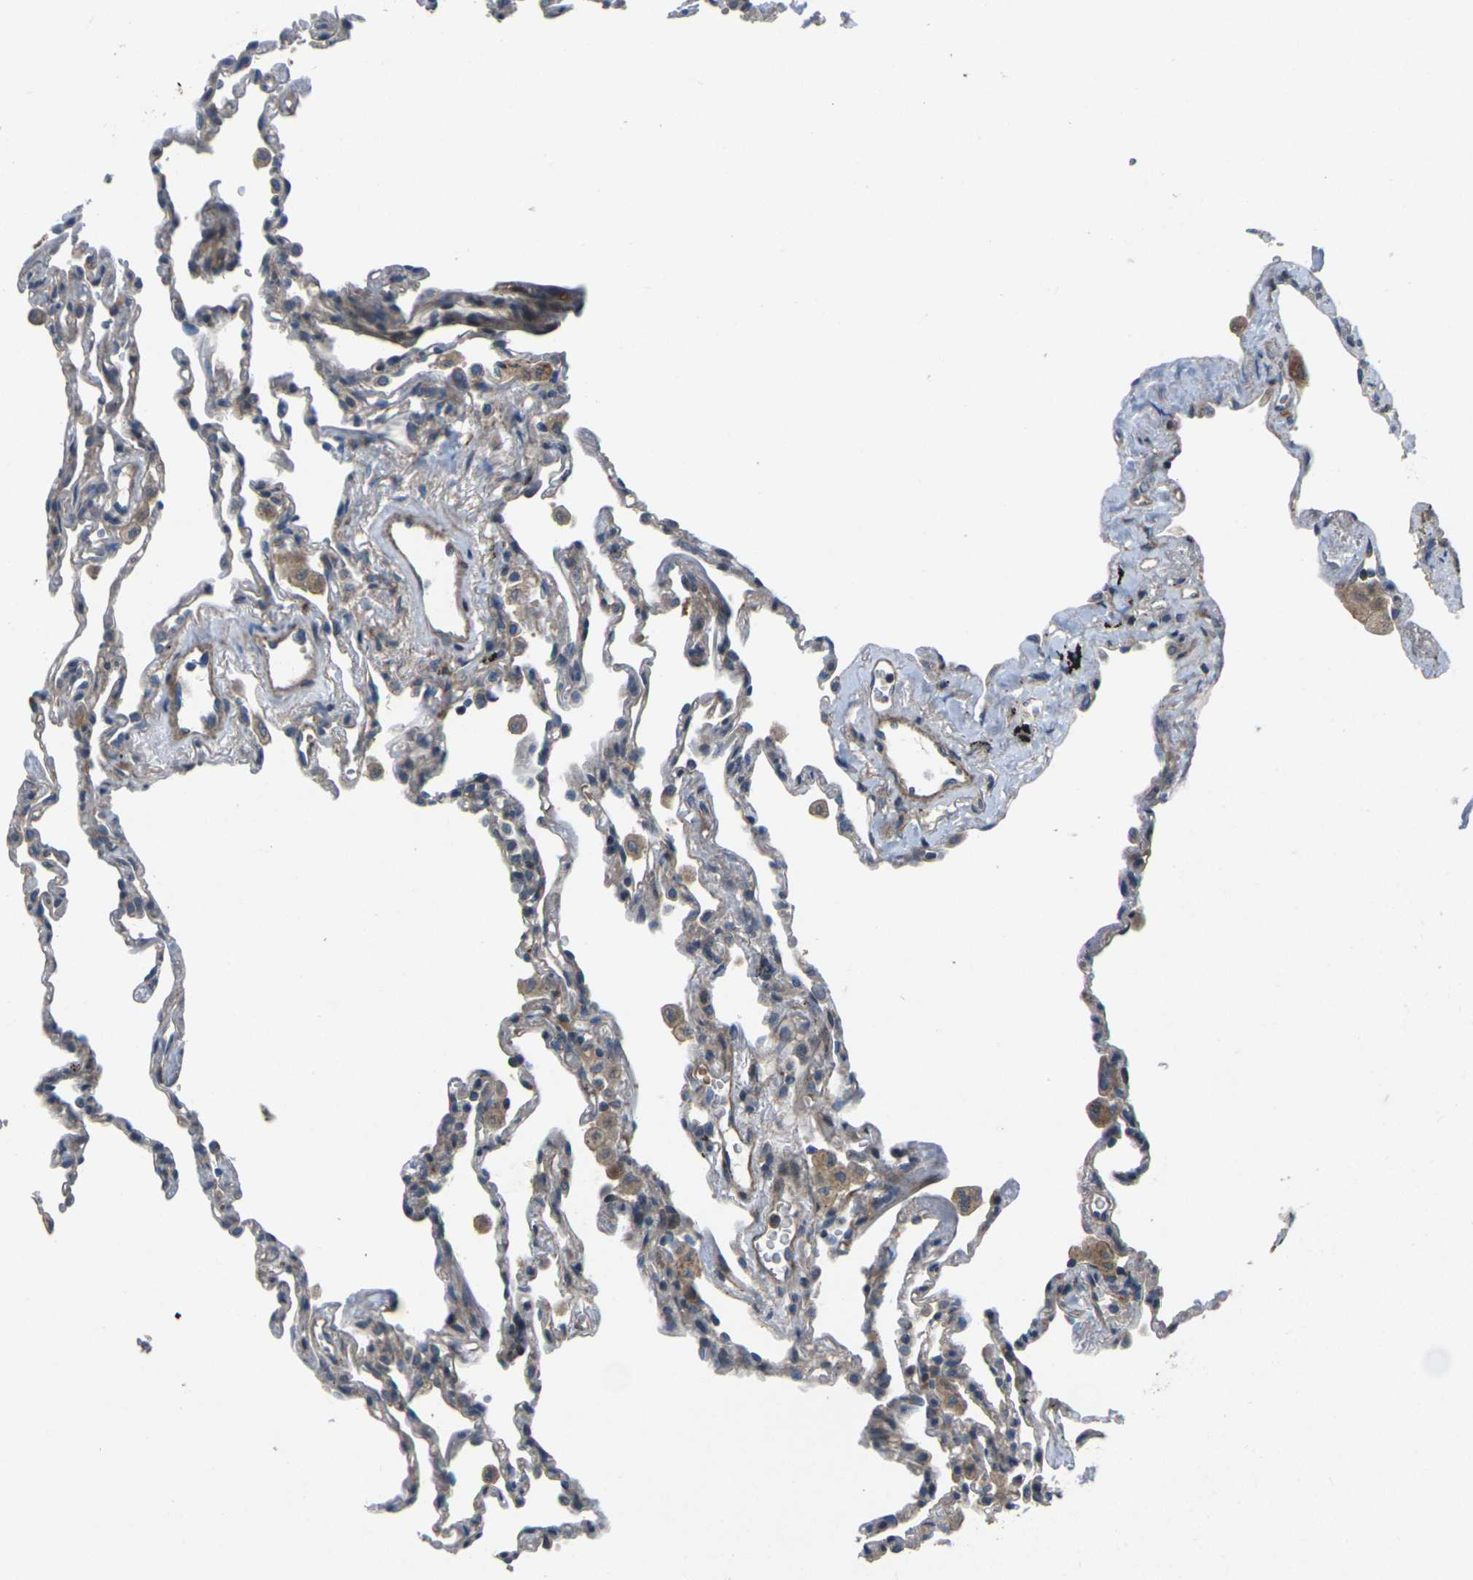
{"staining": {"intensity": "moderate", "quantity": "25%-75%", "location": "cytoplasmic/membranous"}, "tissue": "lung", "cell_type": "Alveolar cells", "image_type": "normal", "snomed": [{"axis": "morphology", "description": "Normal tissue, NOS"}, {"axis": "topography", "description": "Lung"}], "caption": "DAB (3,3'-diaminobenzidine) immunohistochemical staining of normal lung reveals moderate cytoplasmic/membranous protein expression in approximately 25%-75% of alveolar cells. (IHC, brightfield microscopy, high magnification).", "gene": "EDNRA", "patient": {"sex": "male", "age": 59}}